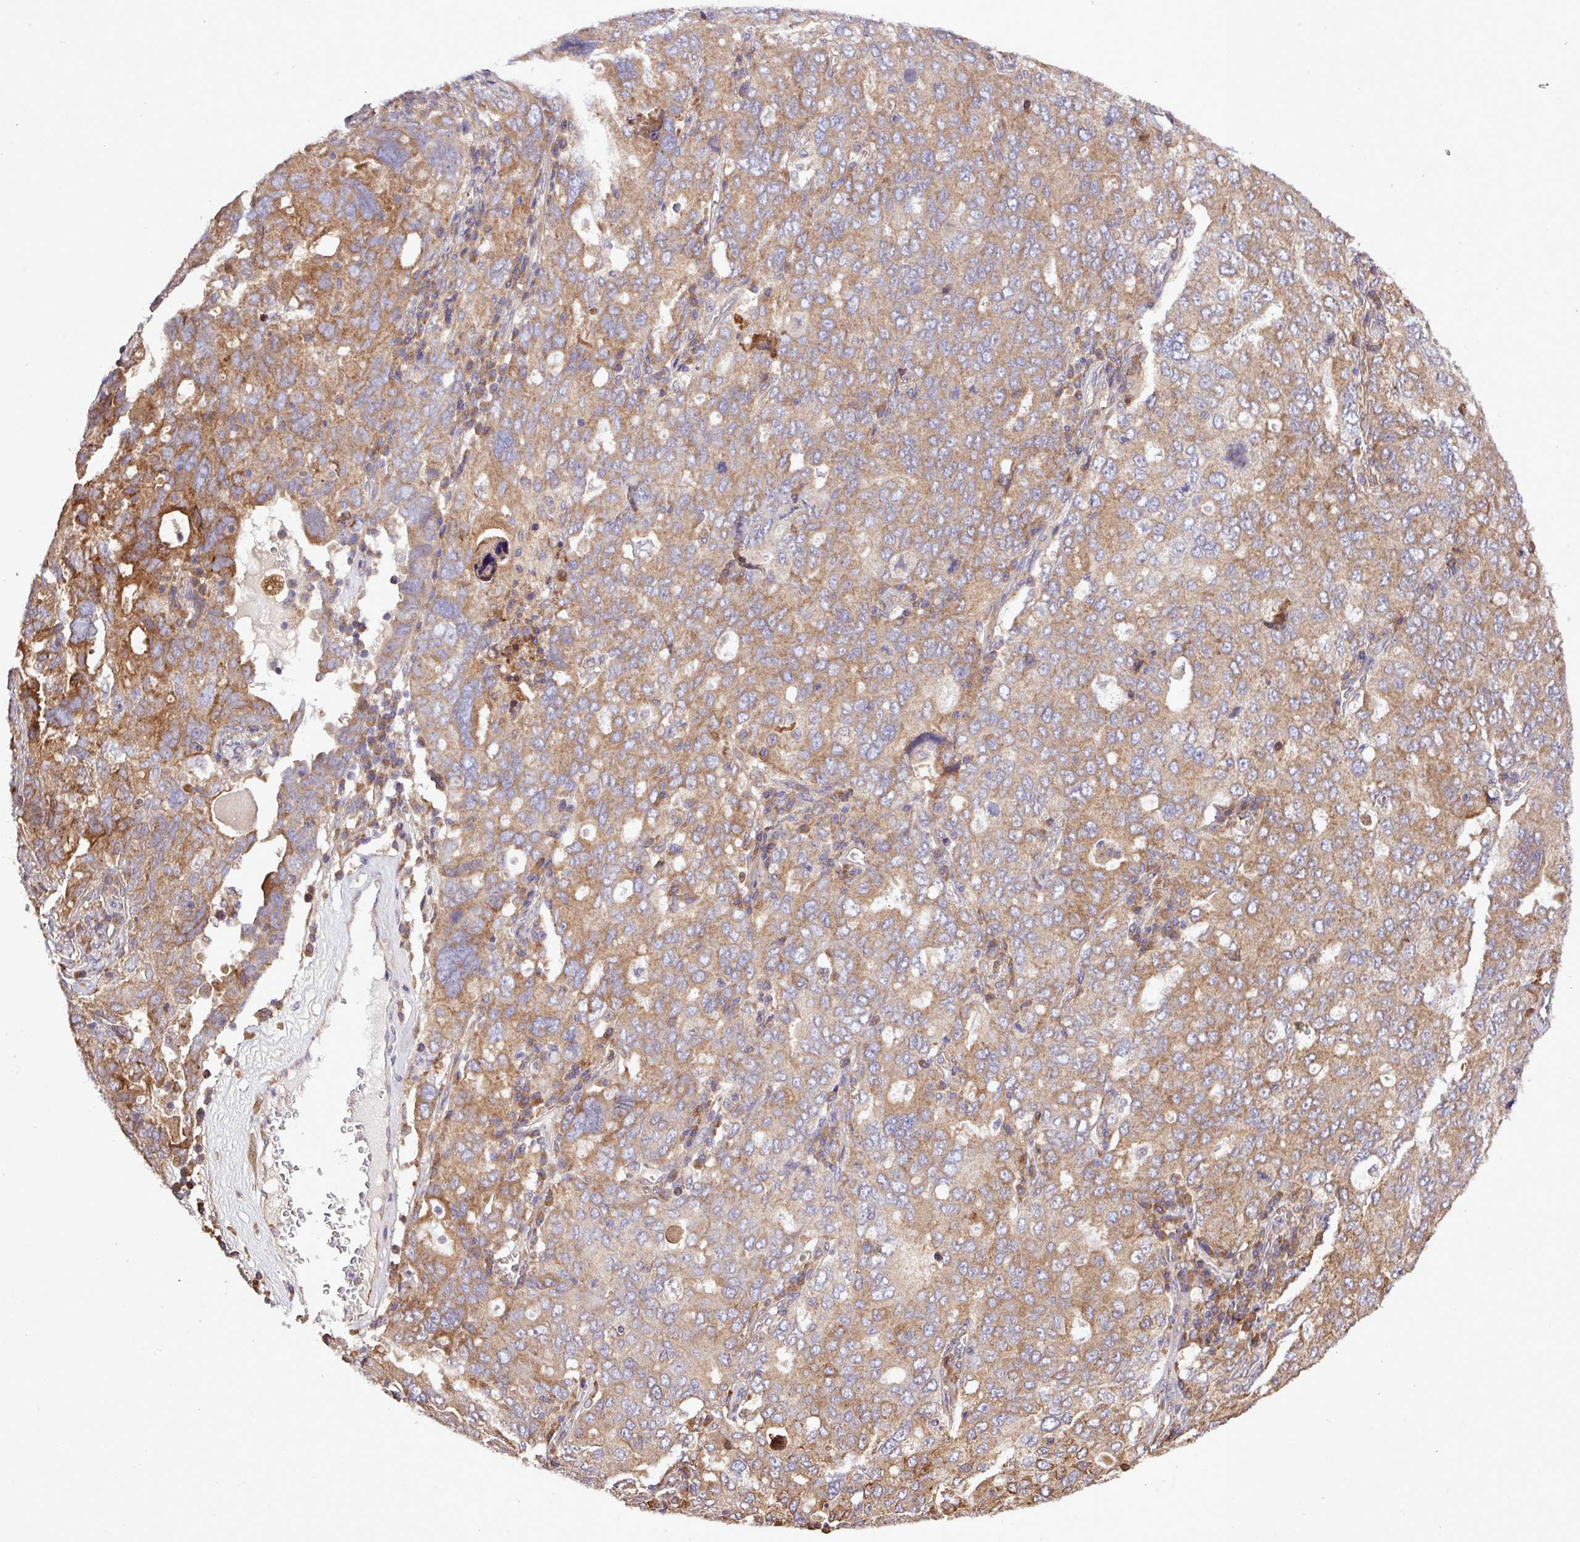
{"staining": {"intensity": "moderate", "quantity": "25%-75%", "location": "cytoplasmic/membranous"}, "tissue": "ovarian cancer", "cell_type": "Tumor cells", "image_type": "cancer", "snomed": [{"axis": "morphology", "description": "Carcinoma, endometroid"}, {"axis": "topography", "description": "Ovary"}], "caption": "Immunohistochemistry image of neoplastic tissue: endometroid carcinoma (ovarian) stained using immunohistochemistry exhibits medium levels of moderate protein expression localized specifically in the cytoplasmic/membranous of tumor cells, appearing as a cytoplasmic/membranous brown color.", "gene": "MEGF6", "patient": {"sex": "female", "age": 62}}